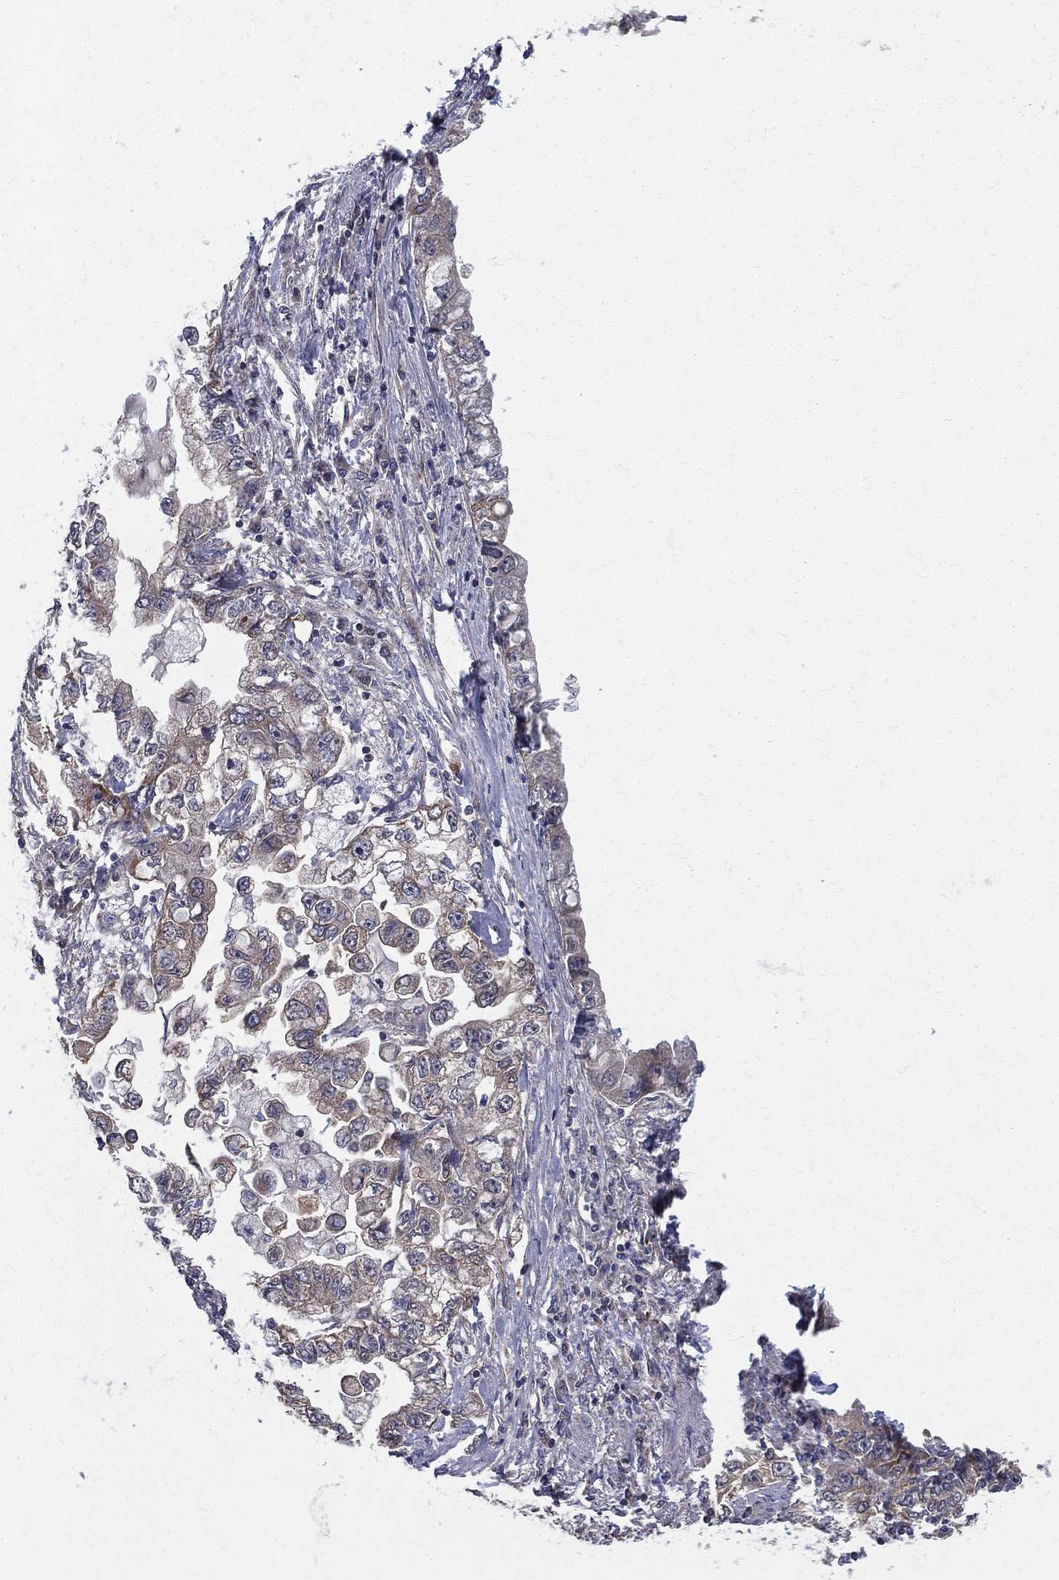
{"staining": {"intensity": "moderate", "quantity": "<25%", "location": "cytoplasmic/membranous"}, "tissue": "stomach cancer", "cell_type": "Tumor cells", "image_type": "cancer", "snomed": [{"axis": "morphology", "description": "Adenocarcinoma, NOS"}, {"axis": "topography", "description": "Stomach, lower"}], "caption": "Immunohistochemistry (IHC) micrograph of human stomach cancer (adenocarcinoma) stained for a protein (brown), which reveals low levels of moderate cytoplasmic/membranous expression in about <25% of tumor cells.", "gene": "POMZP3", "patient": {"sex": "female", "age": 93}}